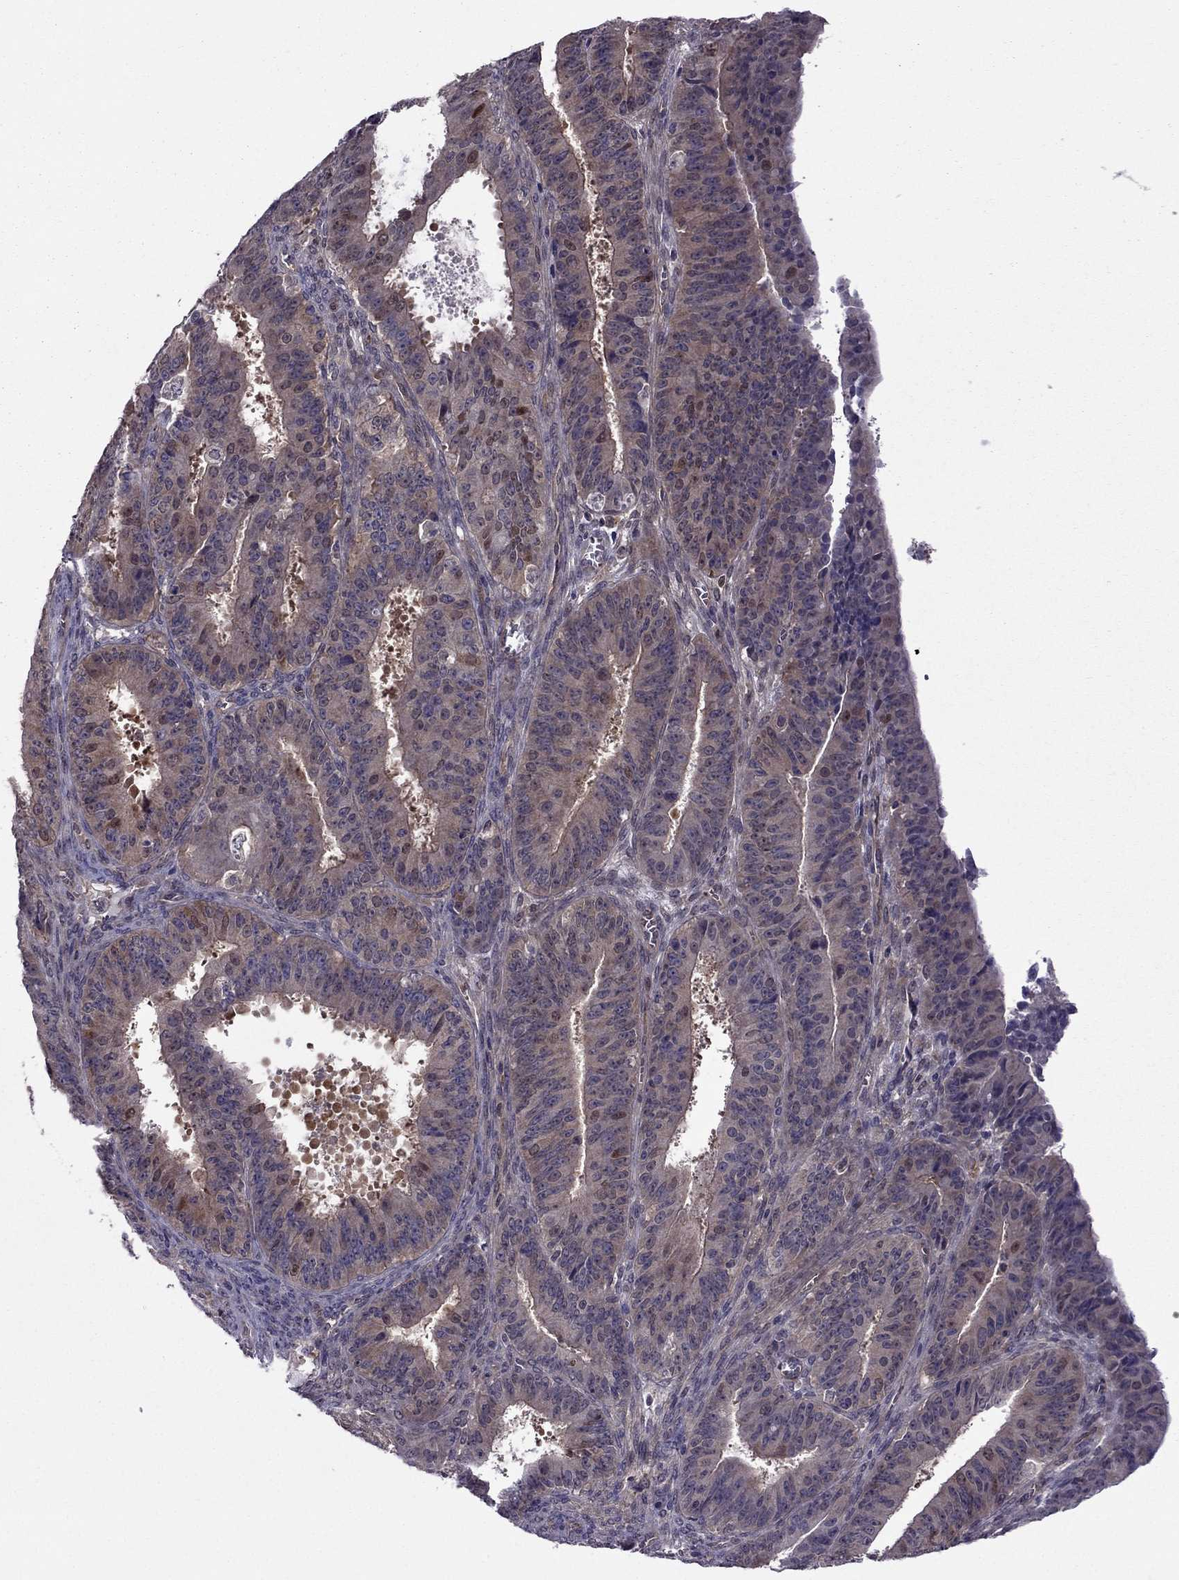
{"staining": {"intensity": "moderate", "quantity": "<25%", "location": "nuclear"}, "tissue": "ovarian cancer", "cell_type": "Tumor cells", "image_type": "cancer", "snomed": [{"axis": "morphology", "description": "Carcinoma, endometroid"}, {"axis": "topography", "description": "Ovary"}], "caption": "Protein staining by immunohistochemistry (IHC) demonstrates moderate nuclear staining in approximately <25% of tumor cells in ovarian endometroid carcinoma. The protein is shown in brown color, while the nuclei are stained blue.", "gene": "CDK5", "patient": {"sex": "female", "age": 42}}